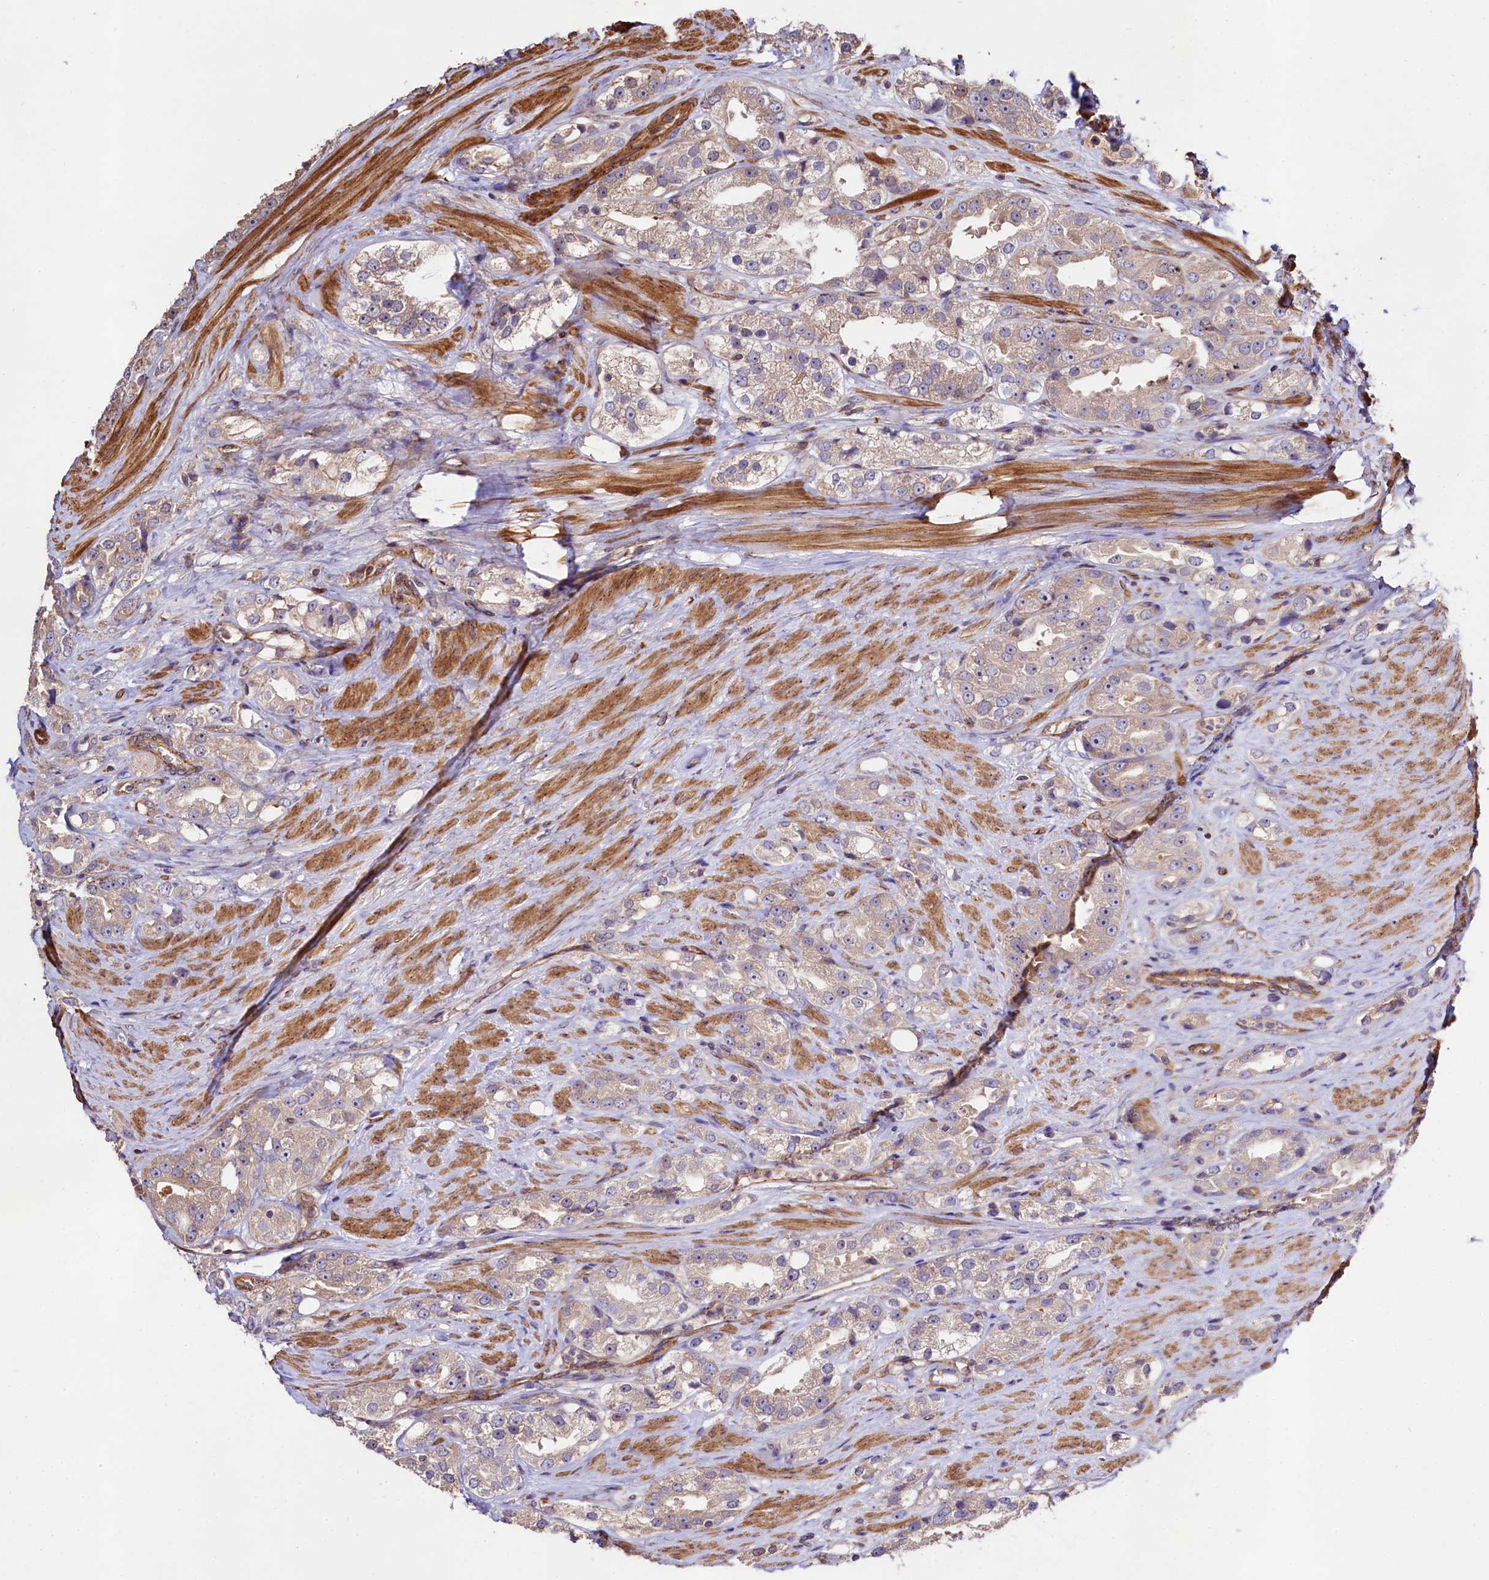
{"staining": {"intensity": "weak", "quantity": "<25%", "location": "cytoplasmic/membranous"}, "tissue": "prostate cancer", "cell_type": "Tumor cells", "image_type": "cancer", "snomed": [{"axis": "morphology", "description": "Adenocarcinoma, NOS"}, {"axis": "topography", "description": "Prostate"}], "caption": "Immunohistochemical staining of prostate cancer (adenocarcinoma) shows no significant staining in tumor cells.", "gene": "KLHDC4", "patient": {"sex": "male", "age": 79}}